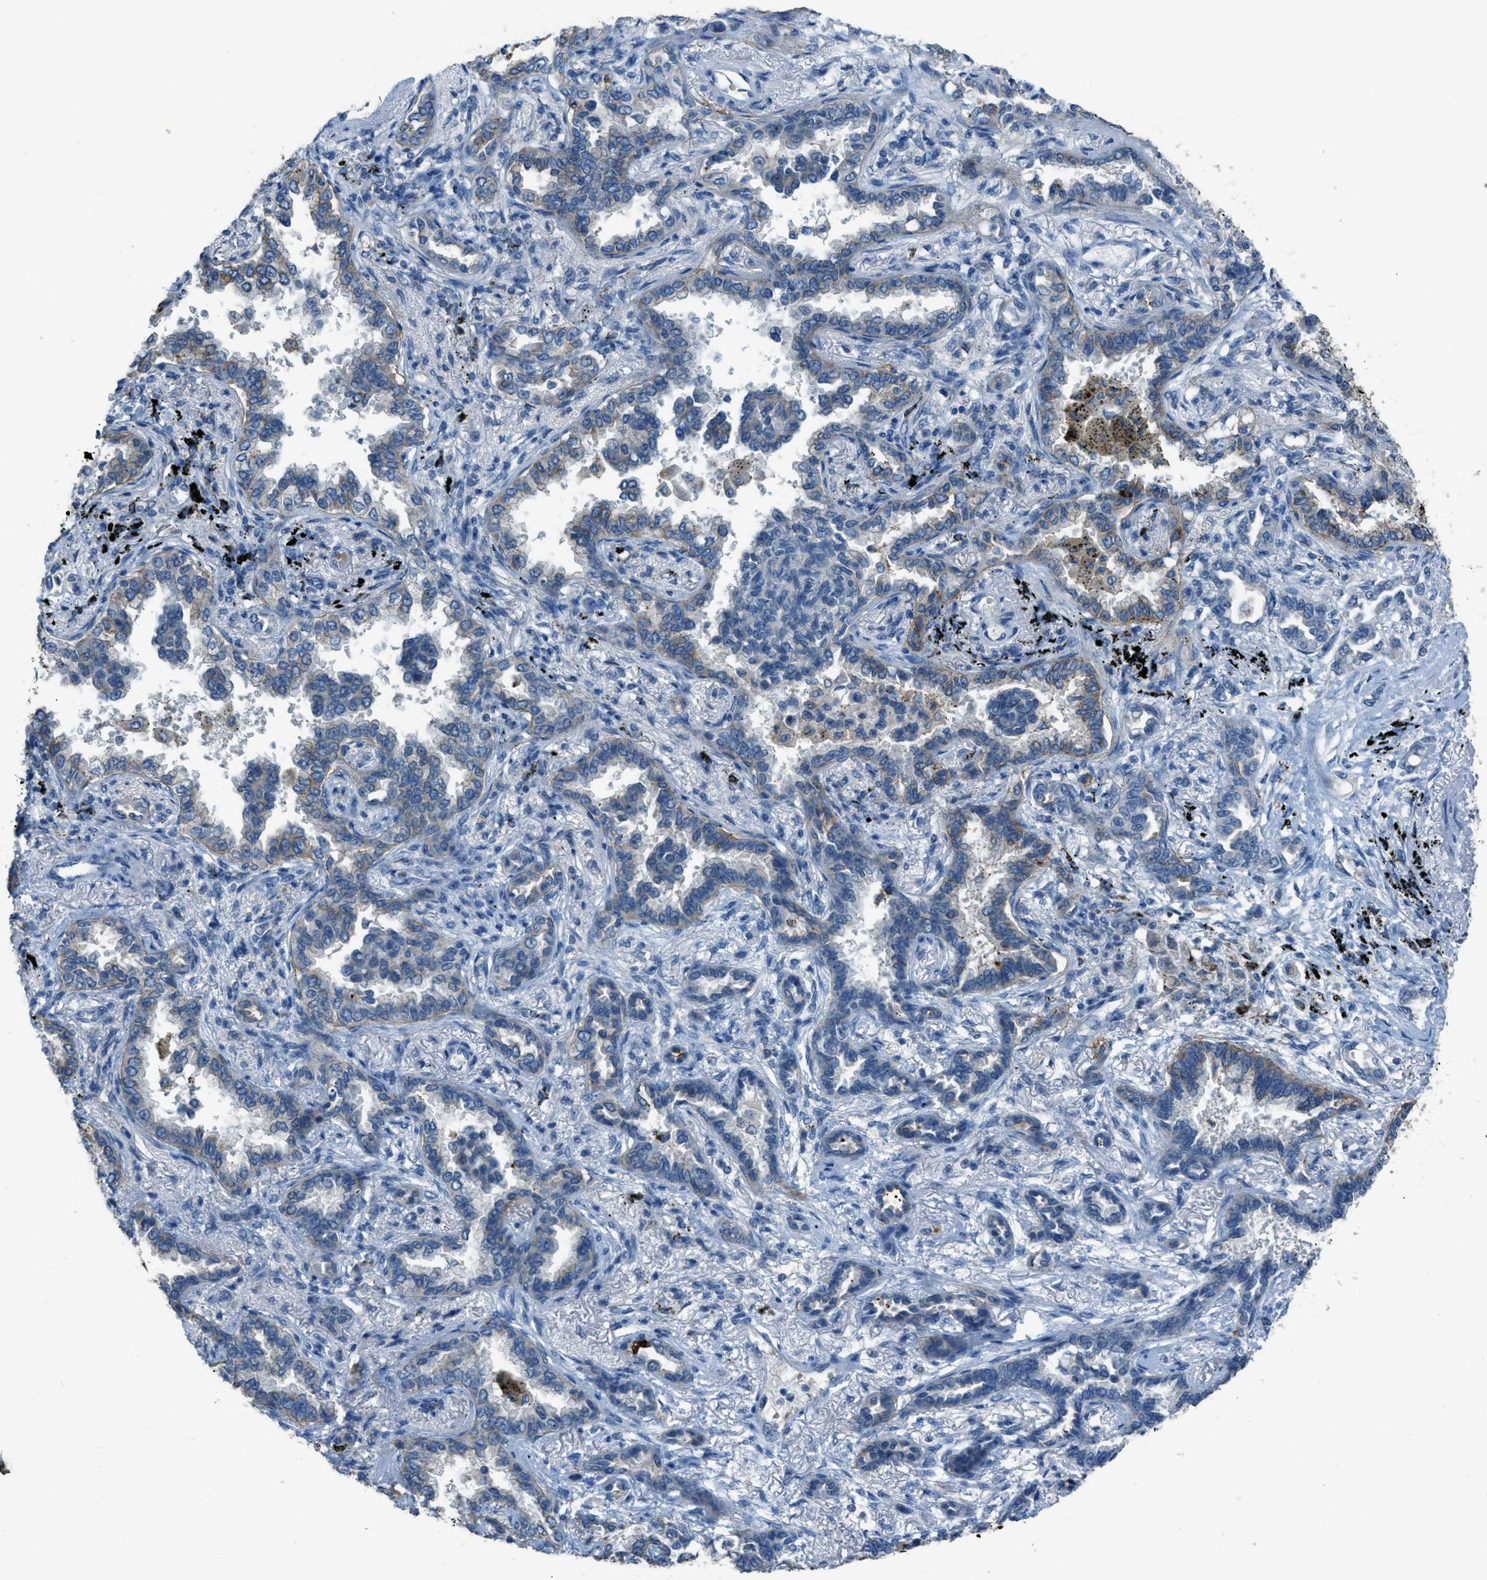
{"staining": {"intensity": "weak", "quantity": "<25%", "location": "cytoplasmic/membranous"}, "tissue": "lung cancer", "cell_type": "Tumor cells", "image_type": "cancer", "snomed": [{"axis": "morphology", "description": "Normal tissue, NOS"}, {"axis": "morphology", "description": "Adenocarcinoma, NOS"}, {"axis": "topography", "description": "Lung"}], "caption": "Immunohistochemistry (IHC) image of neoplastic tissue: human lung cancer stained with DAB (3,3'-diaminobenzidine) shows no significant protein staining in tumor cells. (DAB immunohistochemistry, high magnification).", "gene": "CDON", "patient": {"sex": "male", "age": 59}}